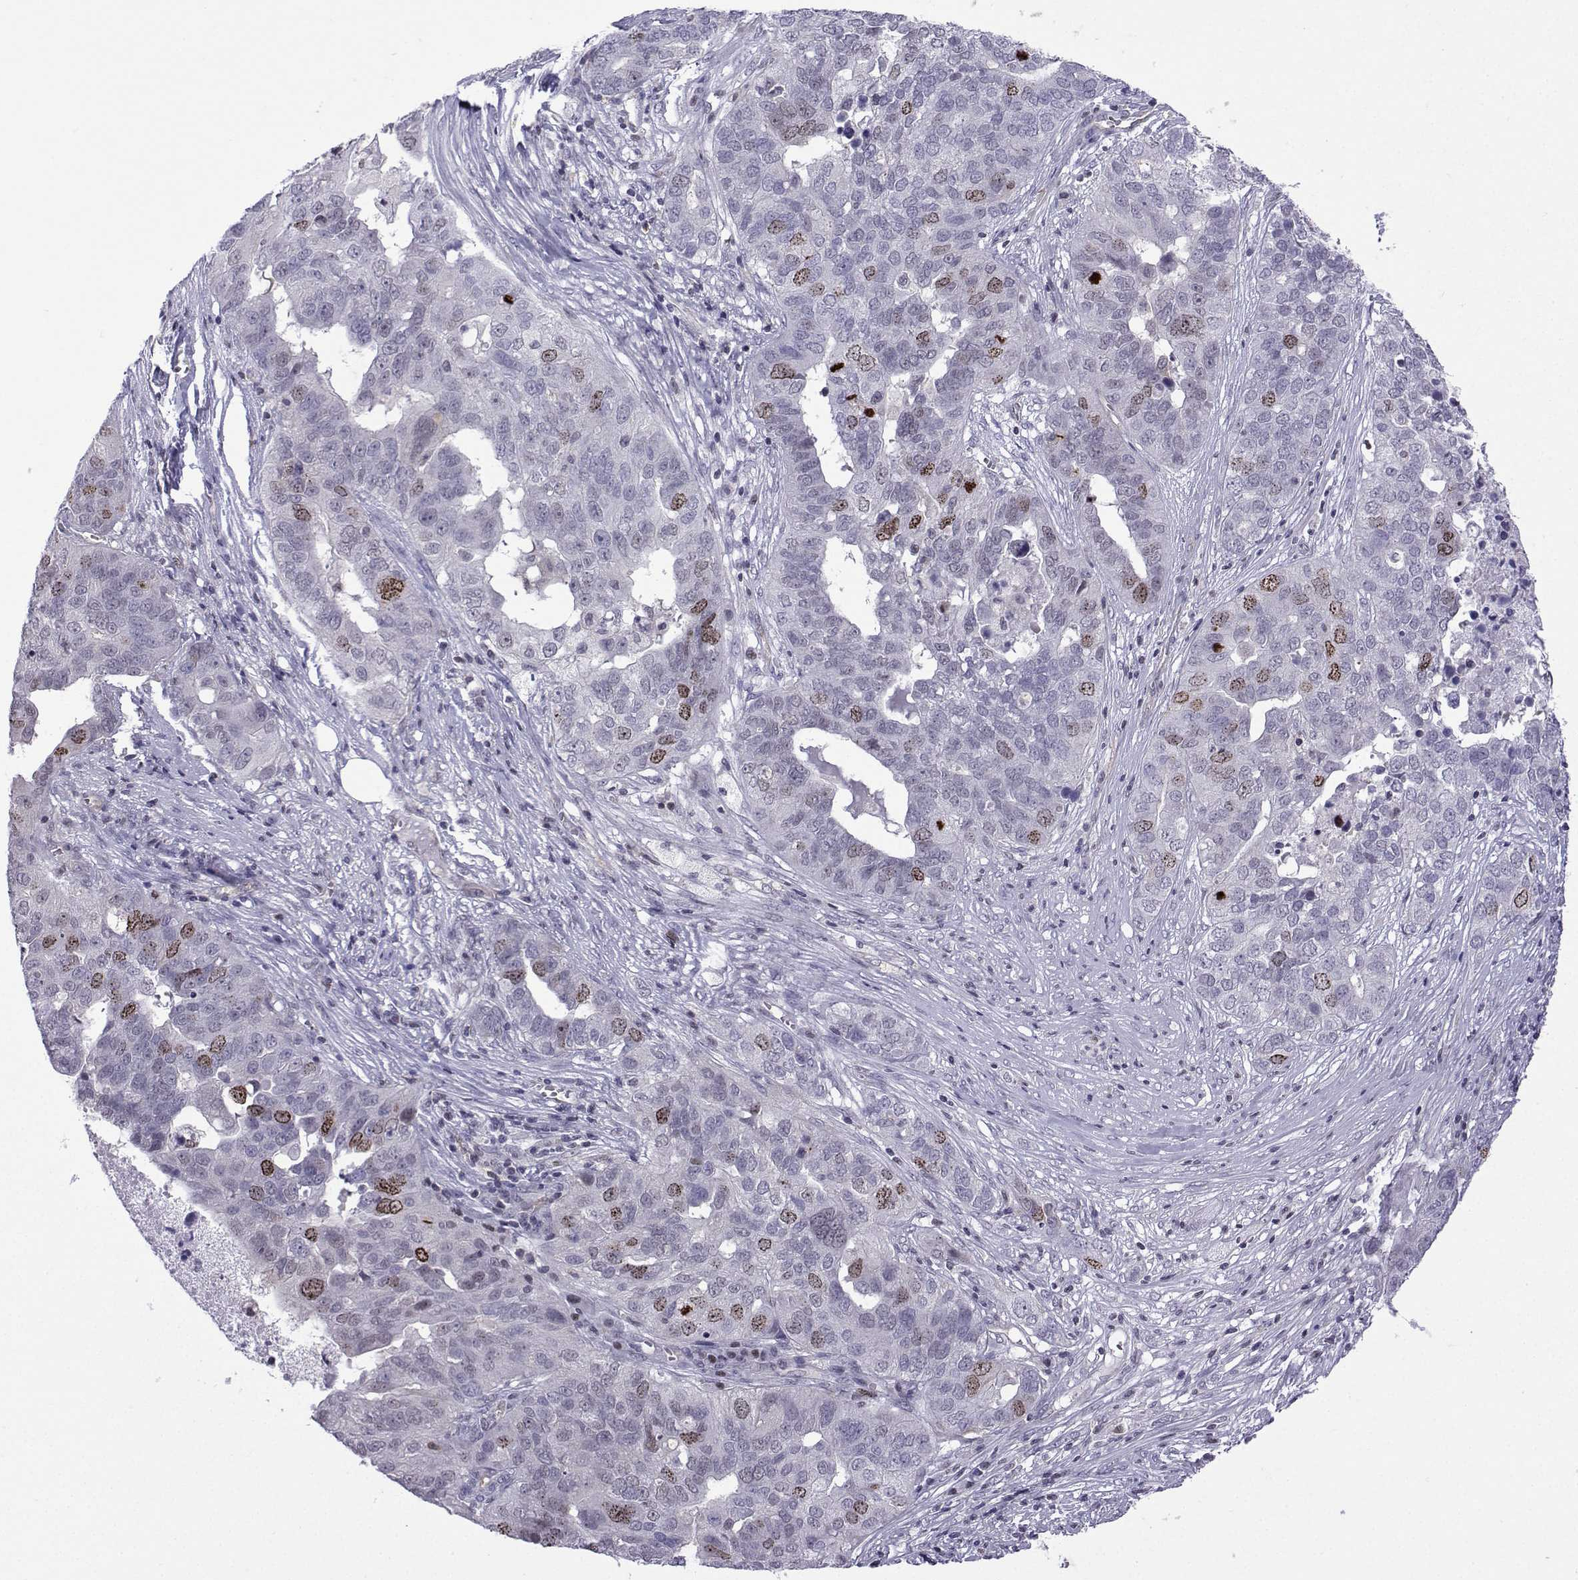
{"staining": {"intensity": "strong", "quantity": "<25%", "location": "nuclear"}, "tissue": "ovarian cancer", "cell_type": "Tumor cells", "image_type": "cancer", "snomed": [{"axis": "morphology", "description": "Carcinoma, endometroid"}, {"axis": "topography", "description": "Soft tissue"}, {"axis": "topography", "description": "Ovary"}], "caption": "Immunohistochemical staining of human ovarian endometroid carcinoma shows medium levels of strong nuclear staining in approximately <25% of tumor cells.", "gene": "INCENP", "patient": {"sex": "female", "age": 52}}